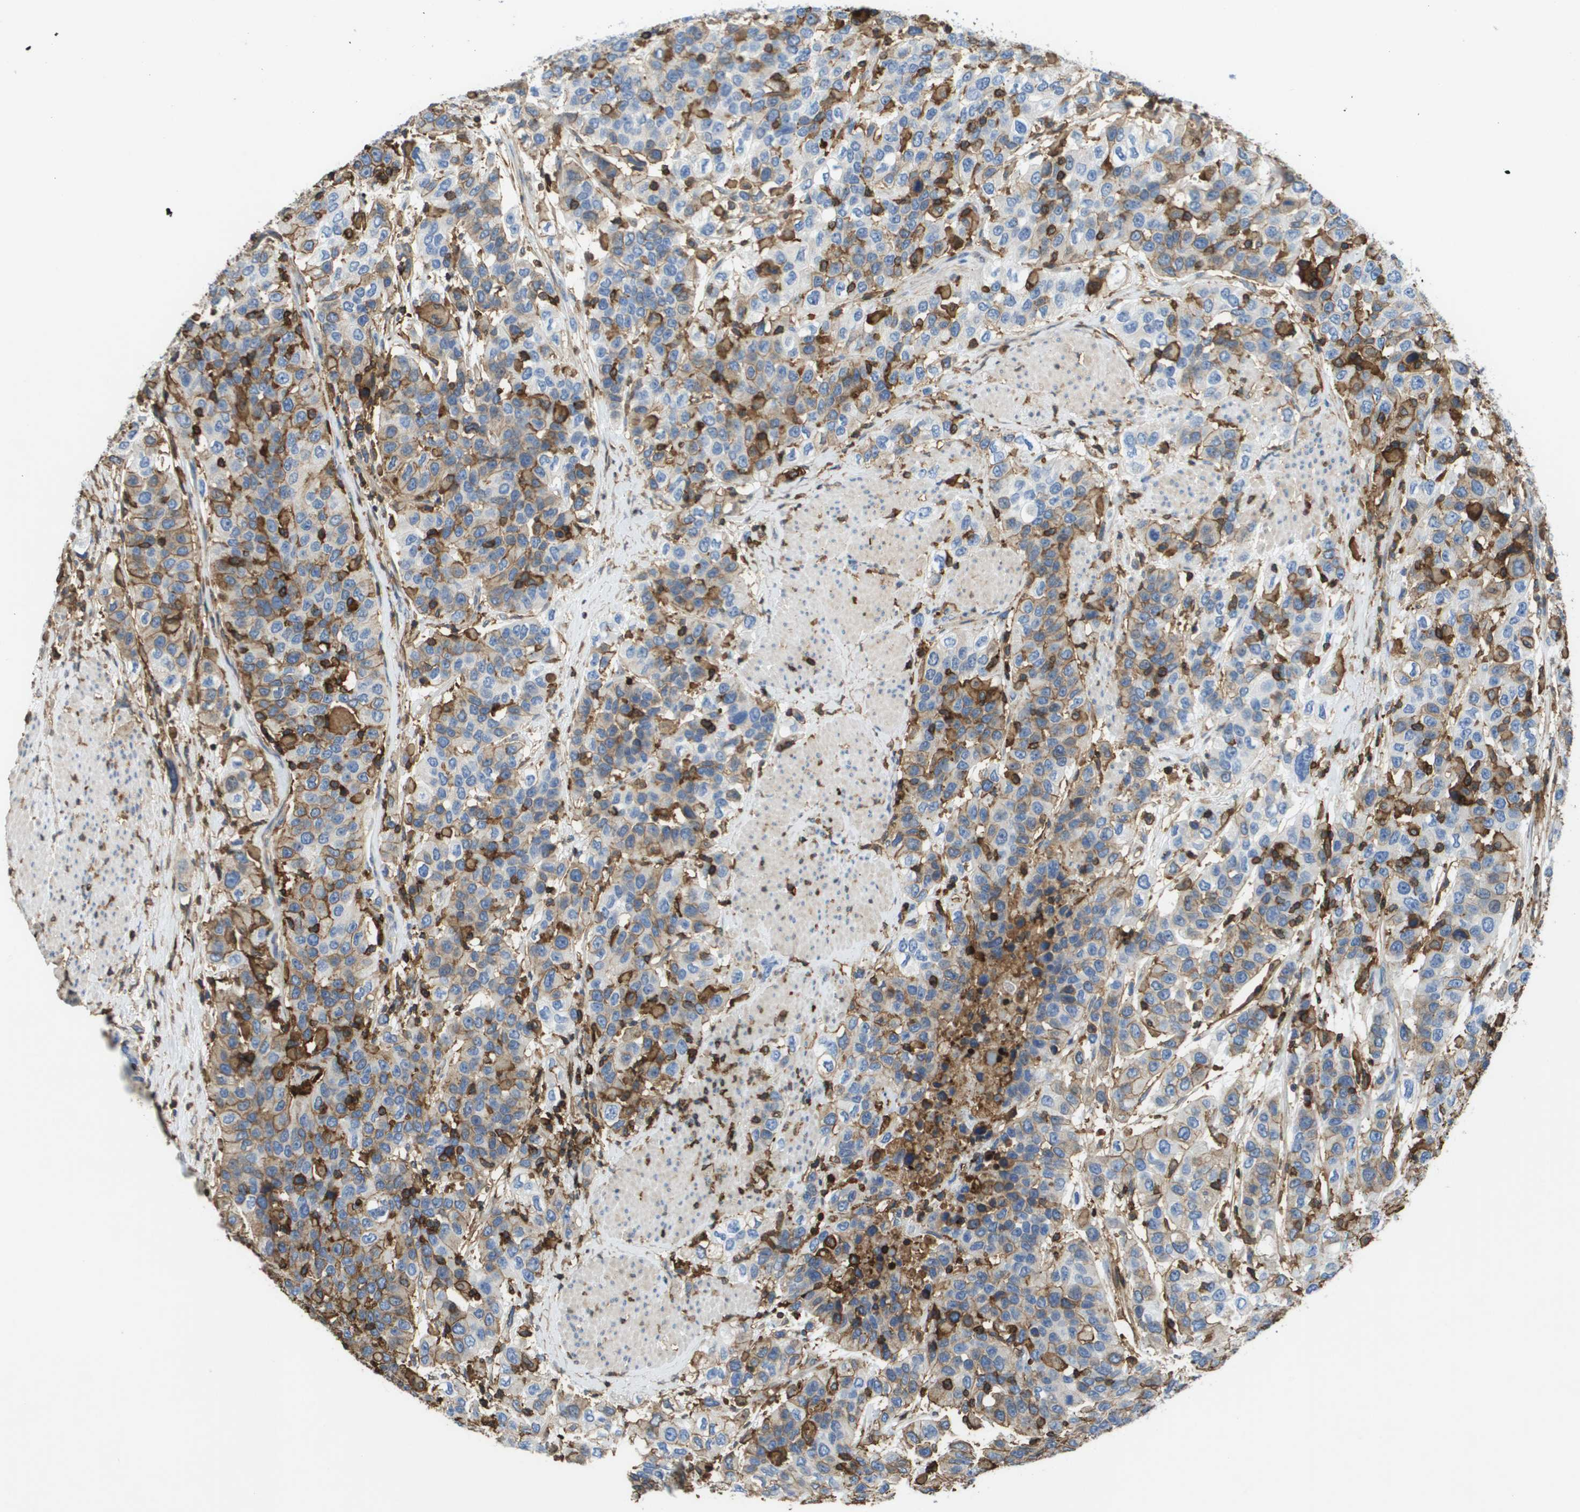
{"staining": {"intensity": "moderate", "quantity": "<25%", "location": "cytoplasmic/membranous"}, "tissue": "urothelial cancer", "cell_type": "Tumor cells", "image_type": "cancer", "snomed": [{"axis": "morphology", "description": "Urothelial carcinoma, High grade"}, {"axis": "topography", "description": "Urinary bladder"}], "caption": "Immunohistochemistry (IHC) (DAB) staining of human urothelial cancer exhibits moderate cytoplasmic/membranous protein positivity in approximately <25% of tumor cells.", "gene": "PASK", "patient": {"sex": "female", "age": 80}}